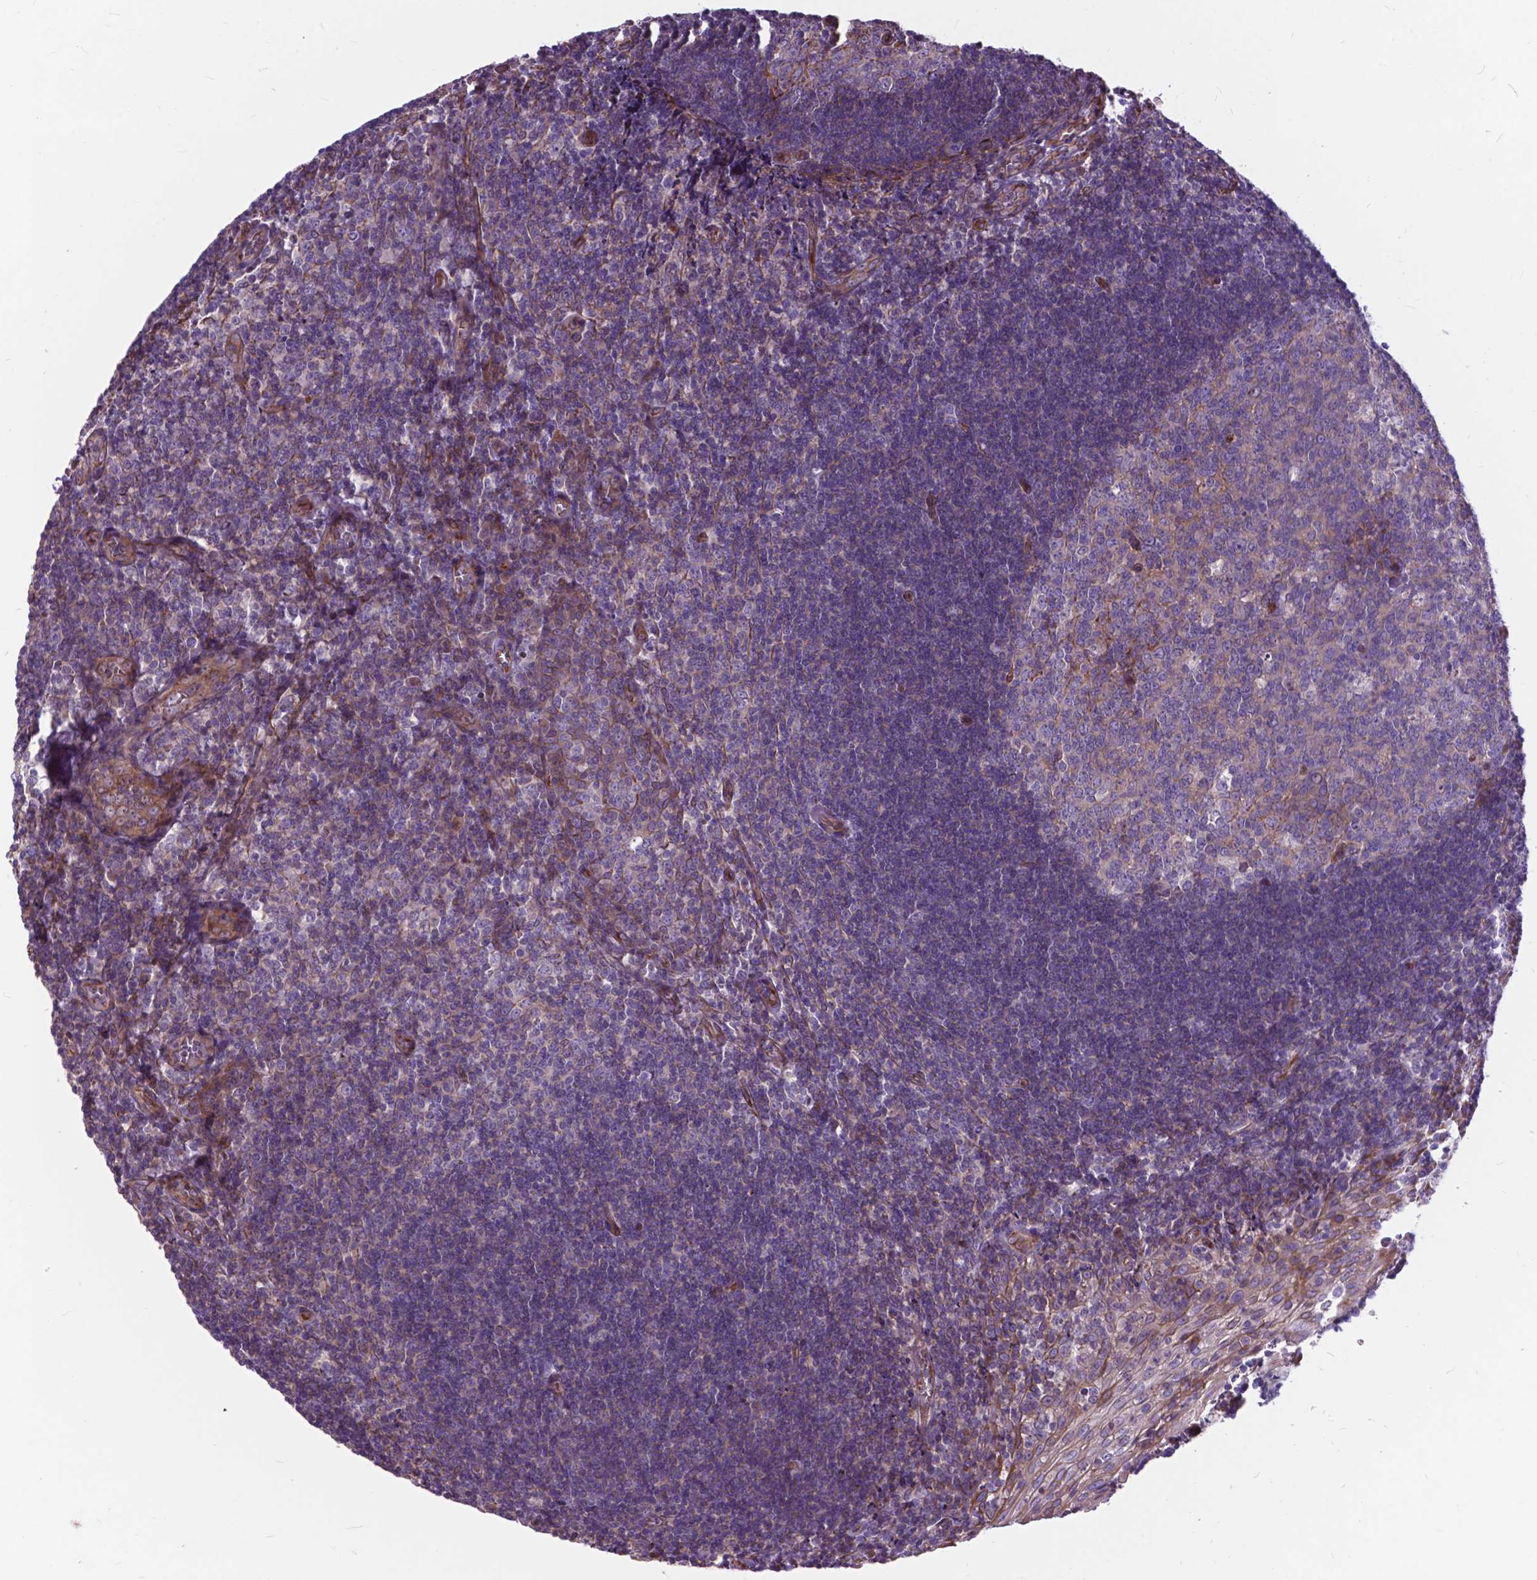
{"staining": {"intensity": "moderate", "quantity": "25%-75%", "location": "cytoplasmic/membranous"}, "tissue": "tonsil", "cell_type": "Germinal center cells", "image_type": "normal", "snomed": [{"axis": "morphology", "description": "Normal tissue, NOS"}, {"axis": "morphology", "description": "Inflammation, NOS"}, {"axis": "topography", "description": "Tonsil"}], "caption": "The image demonstrates staining of normal tonsil, revealing moderate cytoplasmic/membranous protein staining (brown color) within germinal center cells.", "gene": "FLT4", "patient": {"sex": "female", "age": 31}}